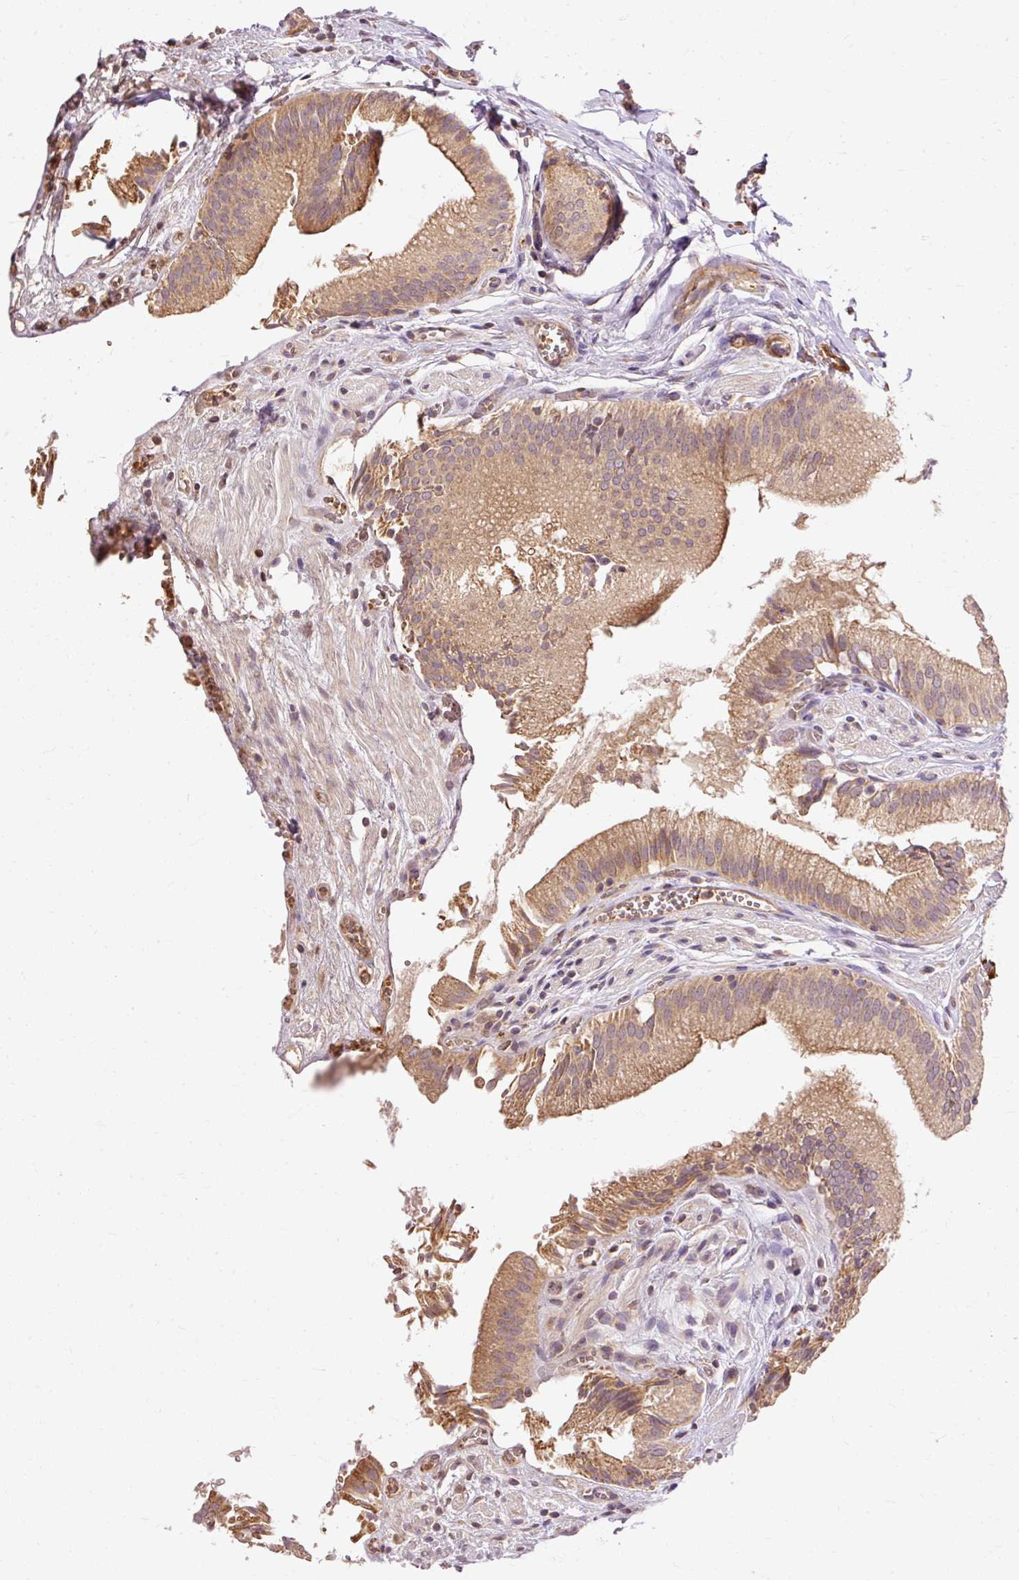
{"staining": {"intensity": "moderate", "quantity": ">75%", "location": "cytoplasmic/membranous"}, "tissue": "gallbladder", "cell_type": "Glandular cells", "image_type": "normal", "snomed": [{"axis": "morphology", "description": "Normal tissue, NOS"}, {"axis": "topography", "description": "Gallbladder"}, {"axis": "topography", "description": "Peripheral nerve tissue"}], "caption": "Glandular cells exhibit medium levels of moderate cytoplasmic/membranous staining in about >75% of cells in unremarkable gallbladder. Ihc stains the protein in brown and the nuclei are stained blue.", "gene": "RIPOR3", "patient": {"sex": "male", "age": 17}}